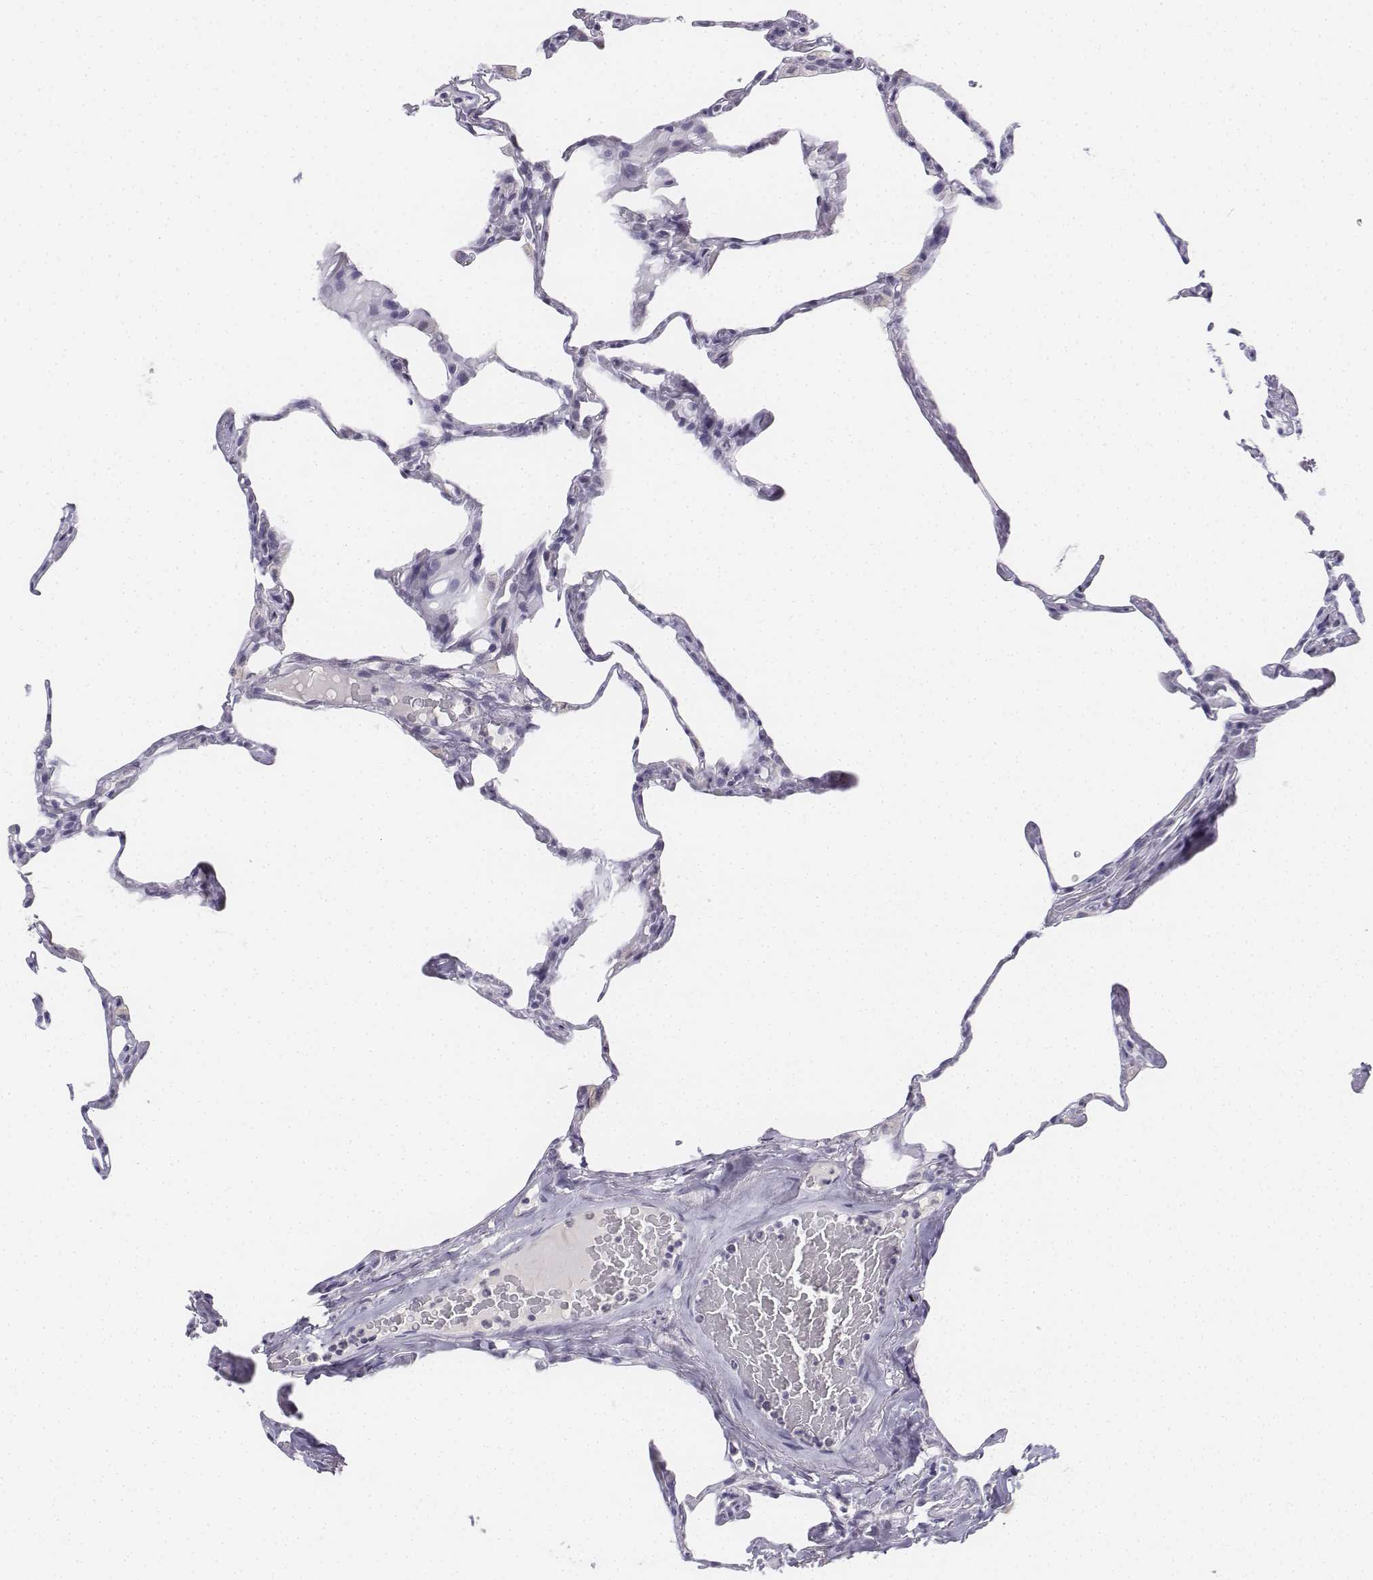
{"staining": {"intensity": "negative", "quantity": "none", "location": "none"}, "tissue": "lung", "cell_type": "Alveolar cells", "image_type": "normal", "snomed": [{"axis": "morphology", "description": "Normal tissue, NOS"}, {"axis": "topography", "description": "Lung"}], "caption": "There is no significant positivity in alveolar cells of lung. (Immunohistochemistry, brightfield microscopy, high magnification).", "gene": "UCN2", "patient": {"sex": "male", "age": 65}}